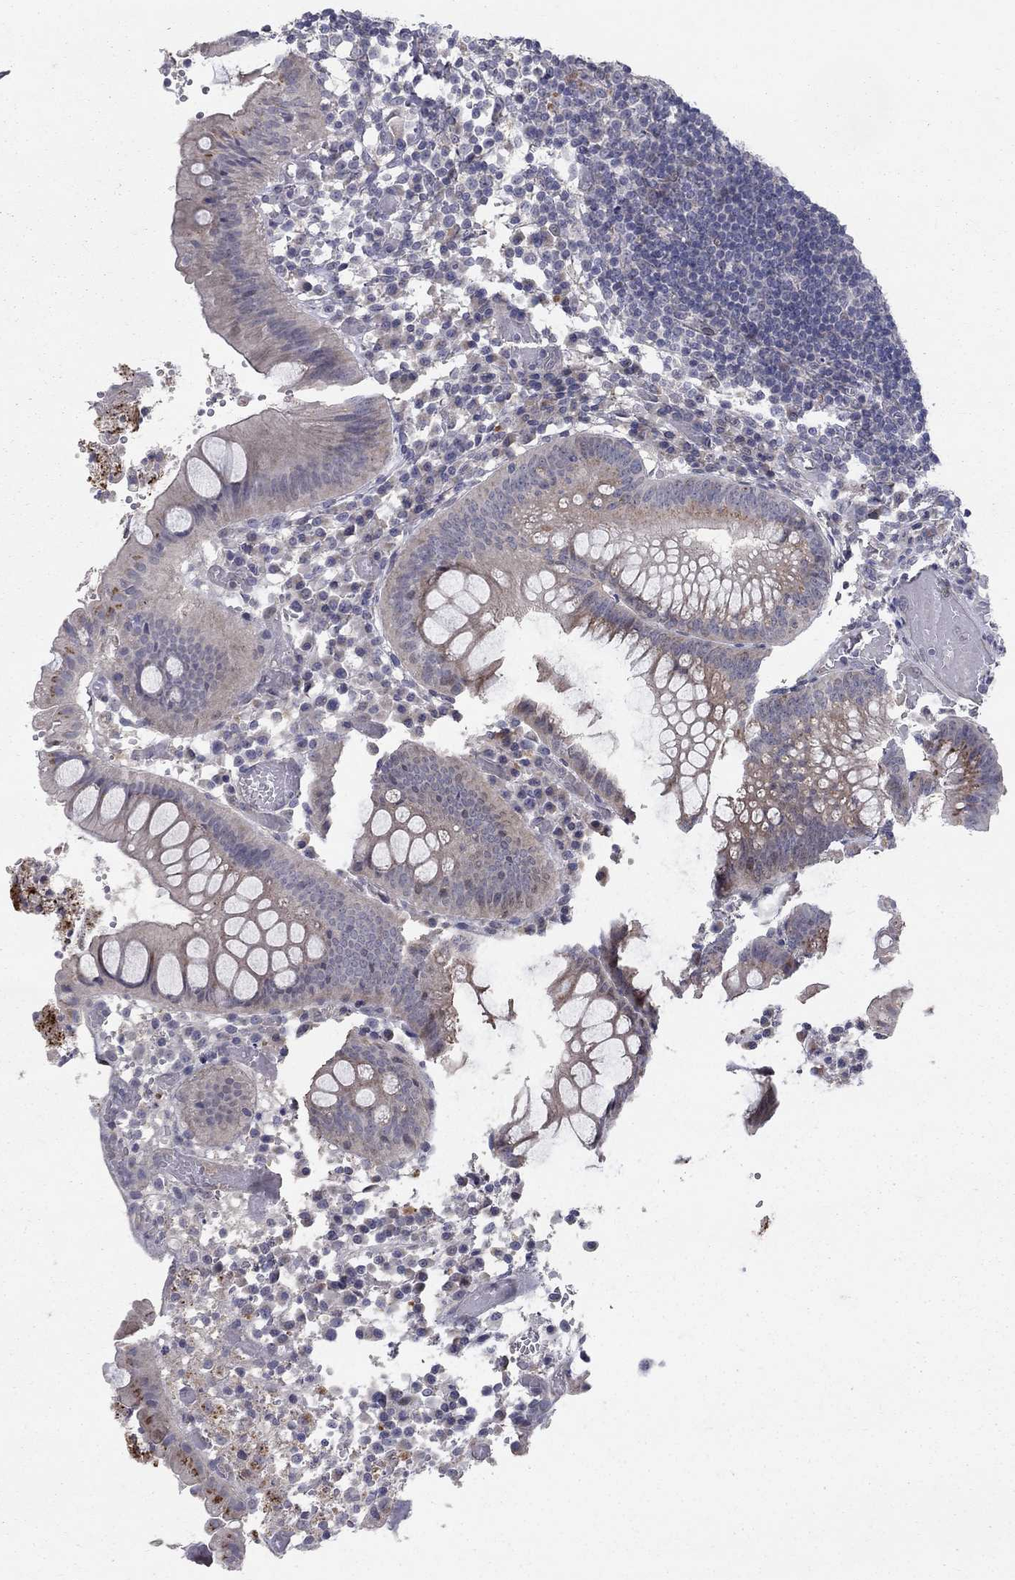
{"staining": {"intensity": "strong", "quantity": "<25%", "location": "cytoplasmic/membranous"}, "tissue": "appendix", "cell_type": "Glandular cells", "image_type": "normal", "snomed": [{"axis": "morphology", "description": "Normal tissue, NOS"}, {"axis": "morphology", "description": "Inflammation, NOS"}, {"axis": "topography", "description": "Appendix"}], "caption": "A brown stain shows strong cytoplasmic/membranous positivity of a protein in glandular cells of benign appendix. The protein is stained brown, and the nuclei are stained in blue (DAB IHC with brightfield microscopy, high magnification).", "gene": "FAM3B", "patient": {"sex": "male", "age": 16}}